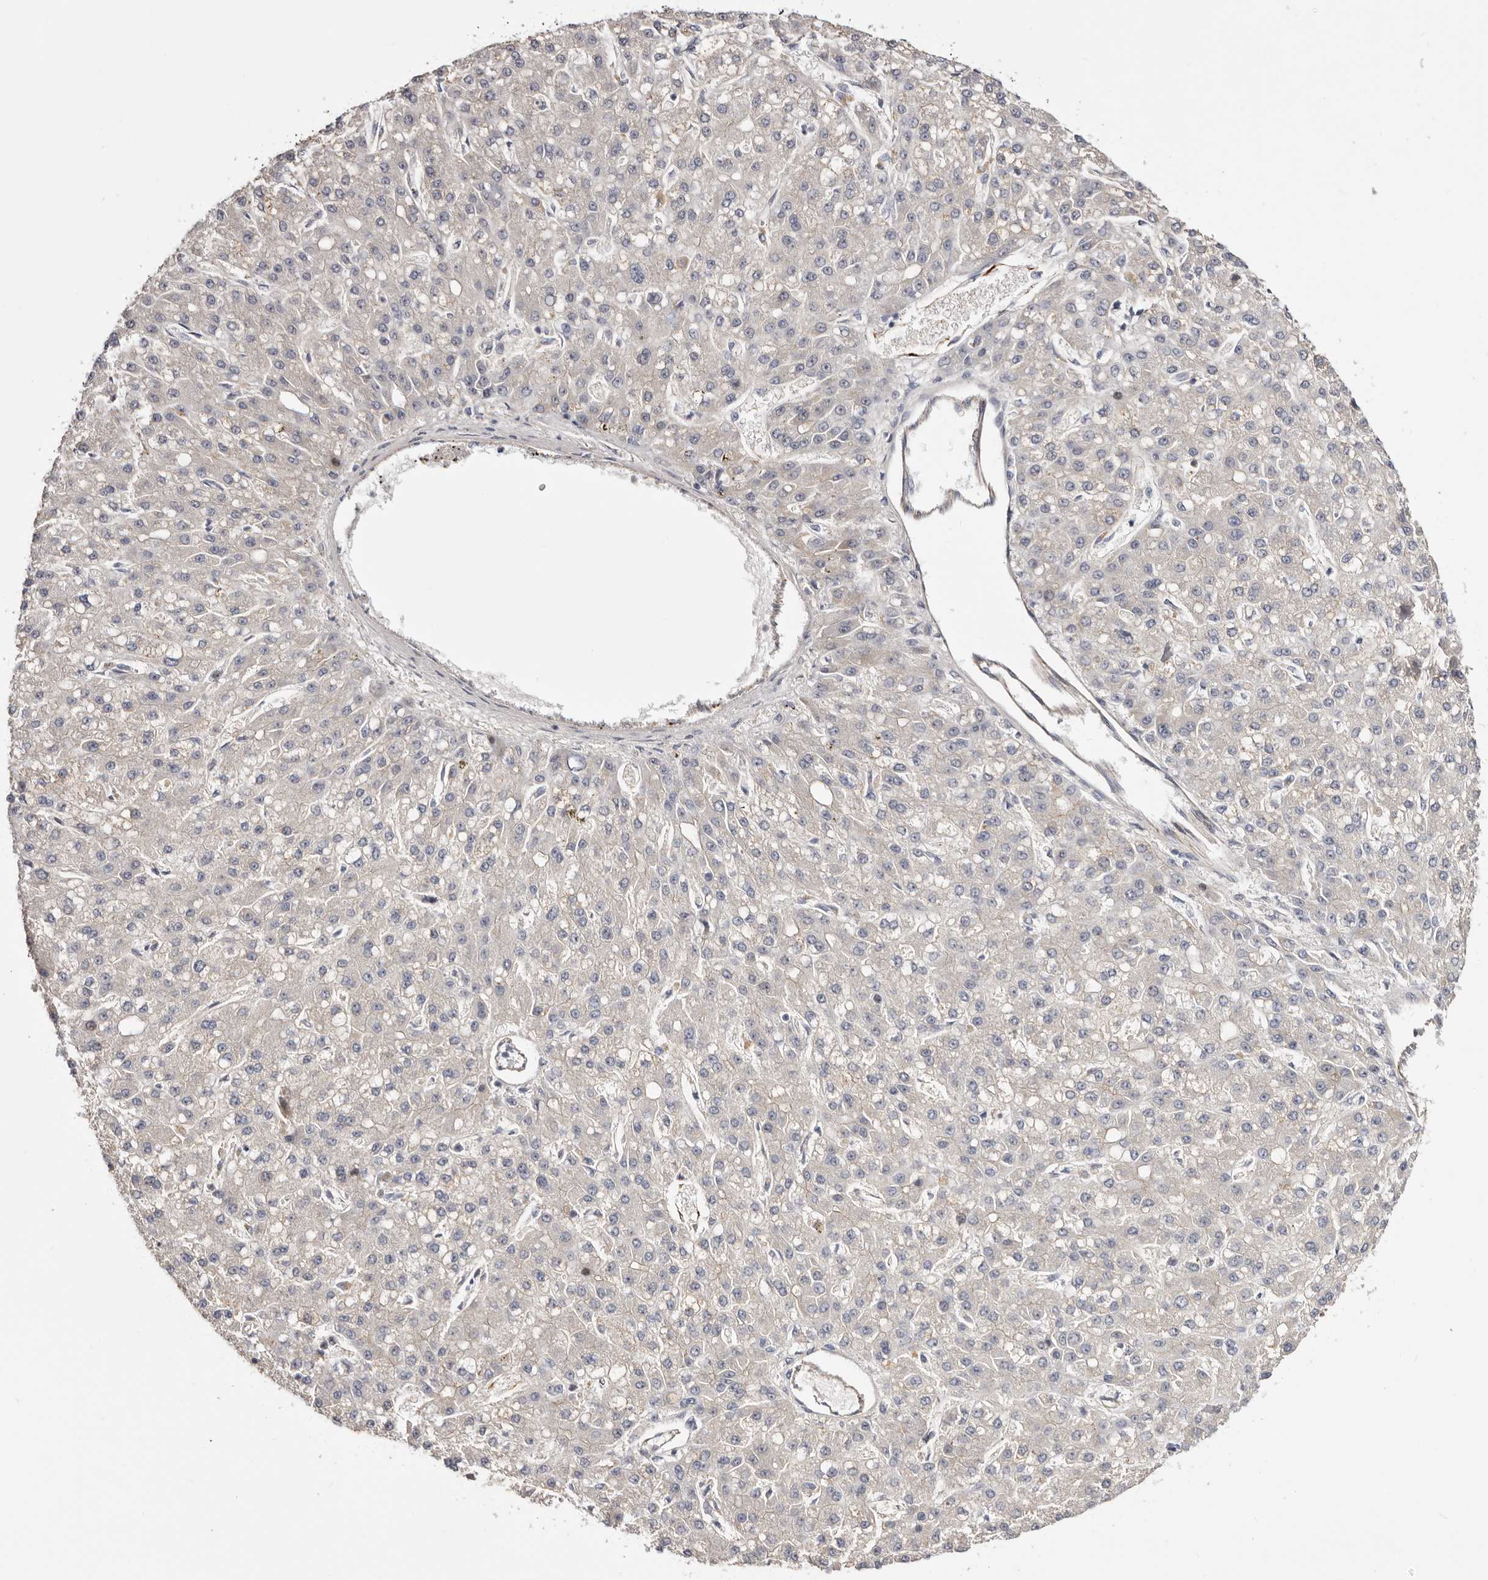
{"staining": {"intensity": "weak", "quantity": "<25%", "location": "cytoplasmic/membranous"}, "tissue": "liver cancer", "cell_type": "Tumor cells", "image_type": "cancer", "snomed": [{"axis": "morphology", "description": "Carcinoma, Hepatocellular, NOS"}, {"axis": "topography", "description": "Liver"}], "caption": "Tumor cells are negative for protein expression in human hepatocellular carcinoma (liver). (Brightfield microscopy of DAB (3,3'-diaminobenzidine) IHC at high magnification).", "gene": "PANK4", "patient": {"sex": "male", "age": 67}}